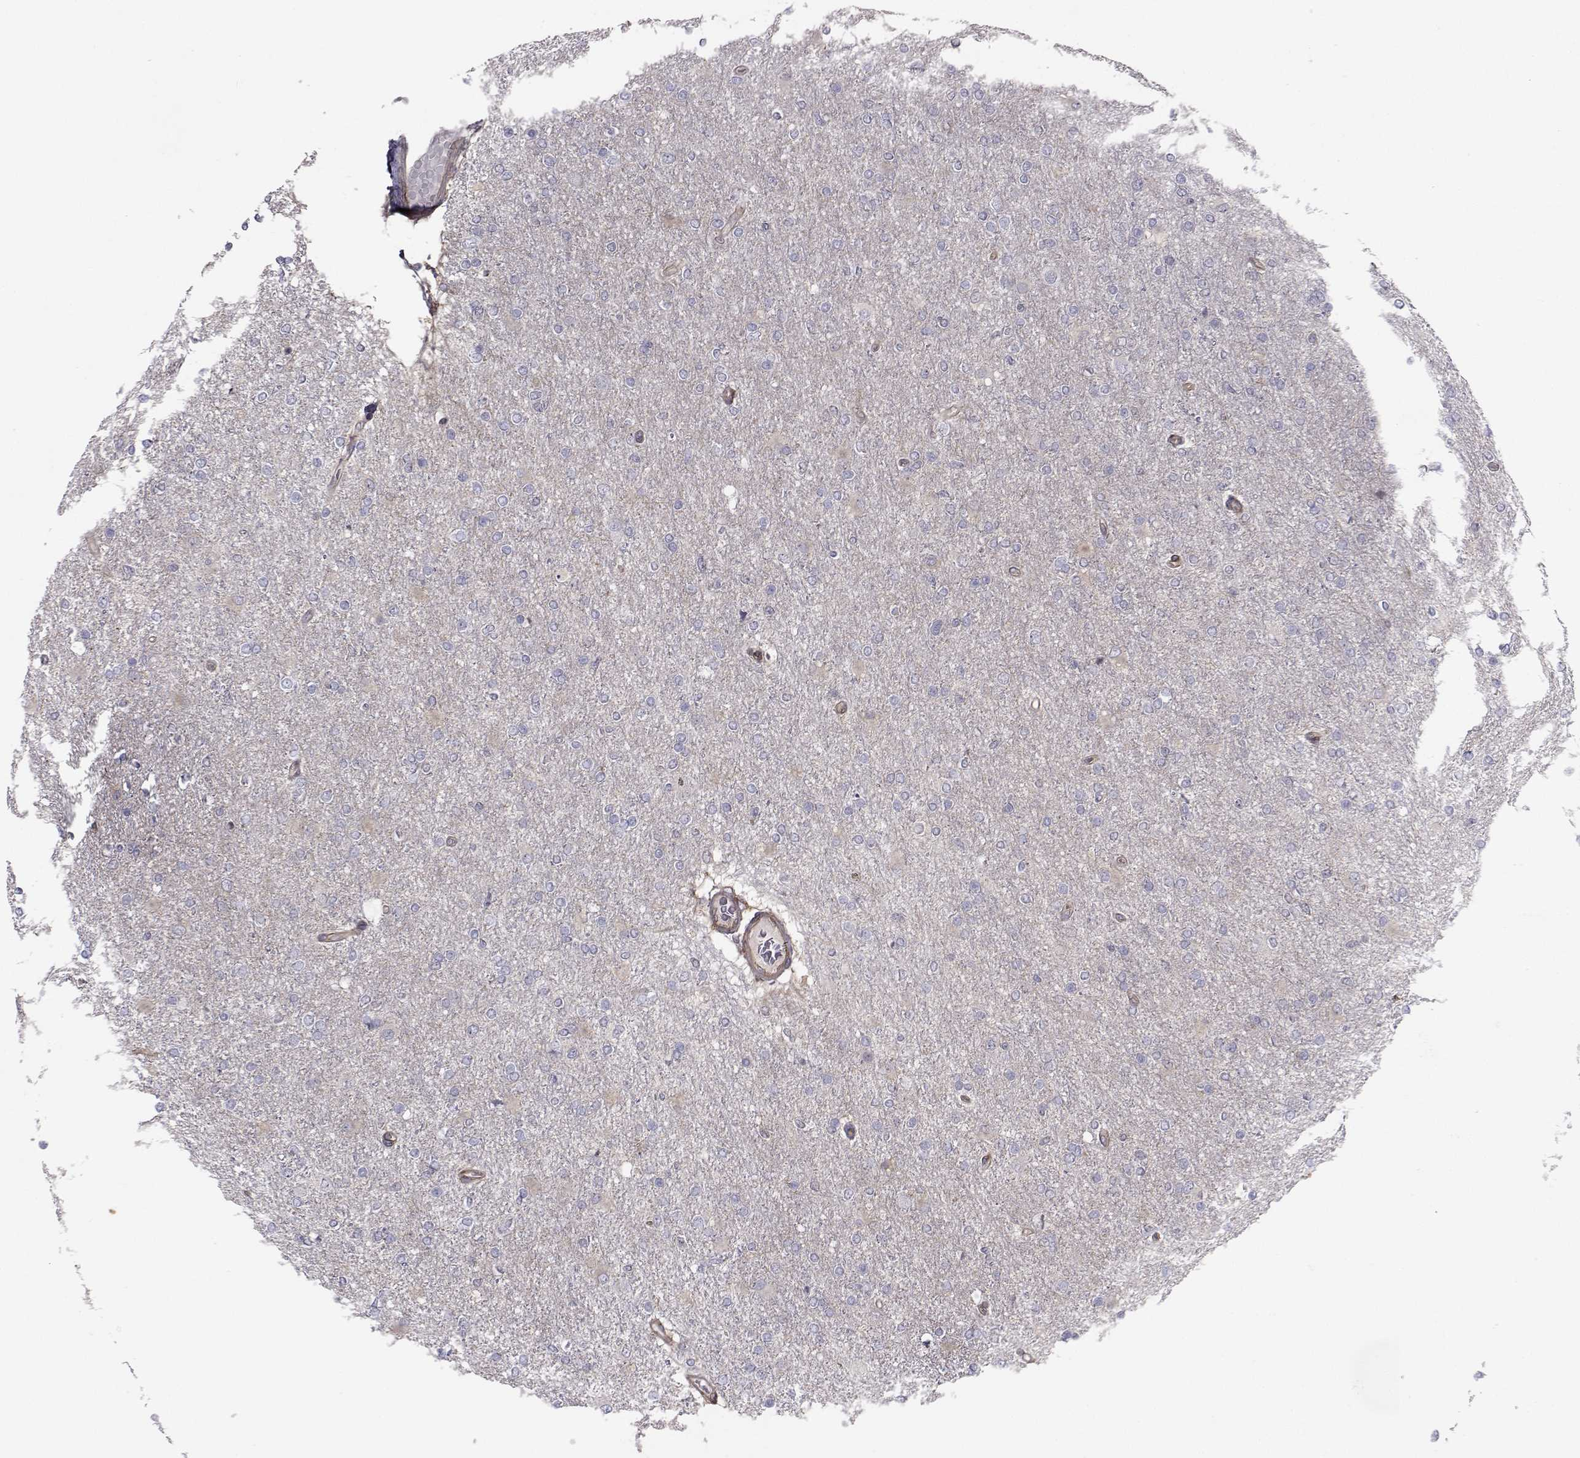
{"staining": {"intensity": "negative", "quantity": "none", "location": "none"}, "tissue": "glioma", "cell_type": "Tumor cells", "image_type": "cancer", "snomed": [{"axis": "morphology", "description": "Glioma, malignant, High grade"}, {"axis": "topography", "description": "Cerebral cortex"}], "caption": "Immunohistochemistry (IHC) photomicrograph of neoplastic tissue: human glioma stained with DAB (3,3'-diaminobenzidine) reveals no significant protein expression in tumor cells.", "gene": "TRIP10", "patient": {"sex": "male", "age": 70}}